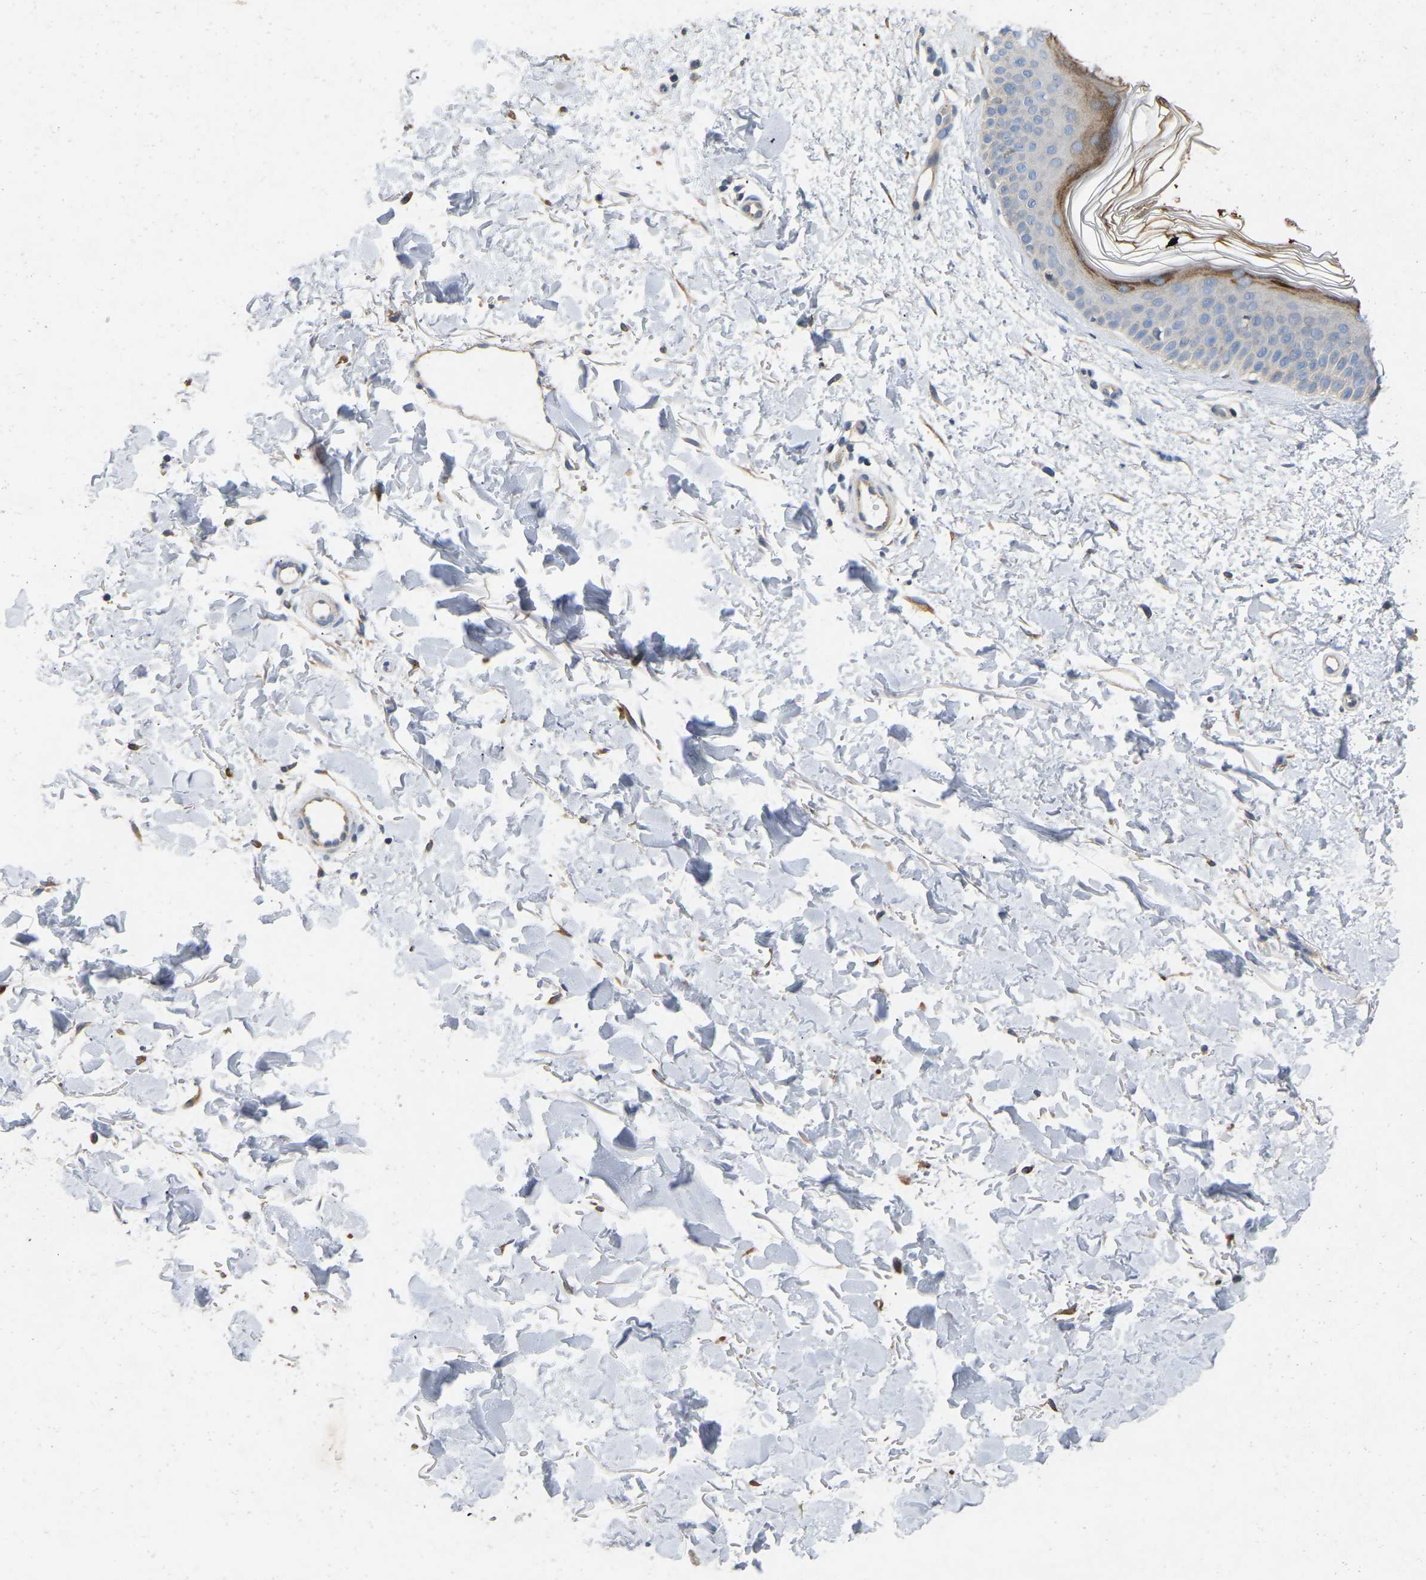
{"staining": {"intensity": "negative", "quantity": "none", "location": "none"}, "tissue": "skin", "cell_type": "Fibroblasts", "image_type": "normal", "snomed": [{"axis": "morphology", "description": "Normal tissue, NOS"}, {"axis": "morphology", "description": "Malignant melanoma, NOS"}, {"axis": "topography", "description": "Skin"}], "caption": "Immunohistochemistry image of normal skin: human skin stained with DAB reveals no significant protein expression in fibroblasts.", "gene": "RHEB", "patient": {"sex": "male", "age": 83}}